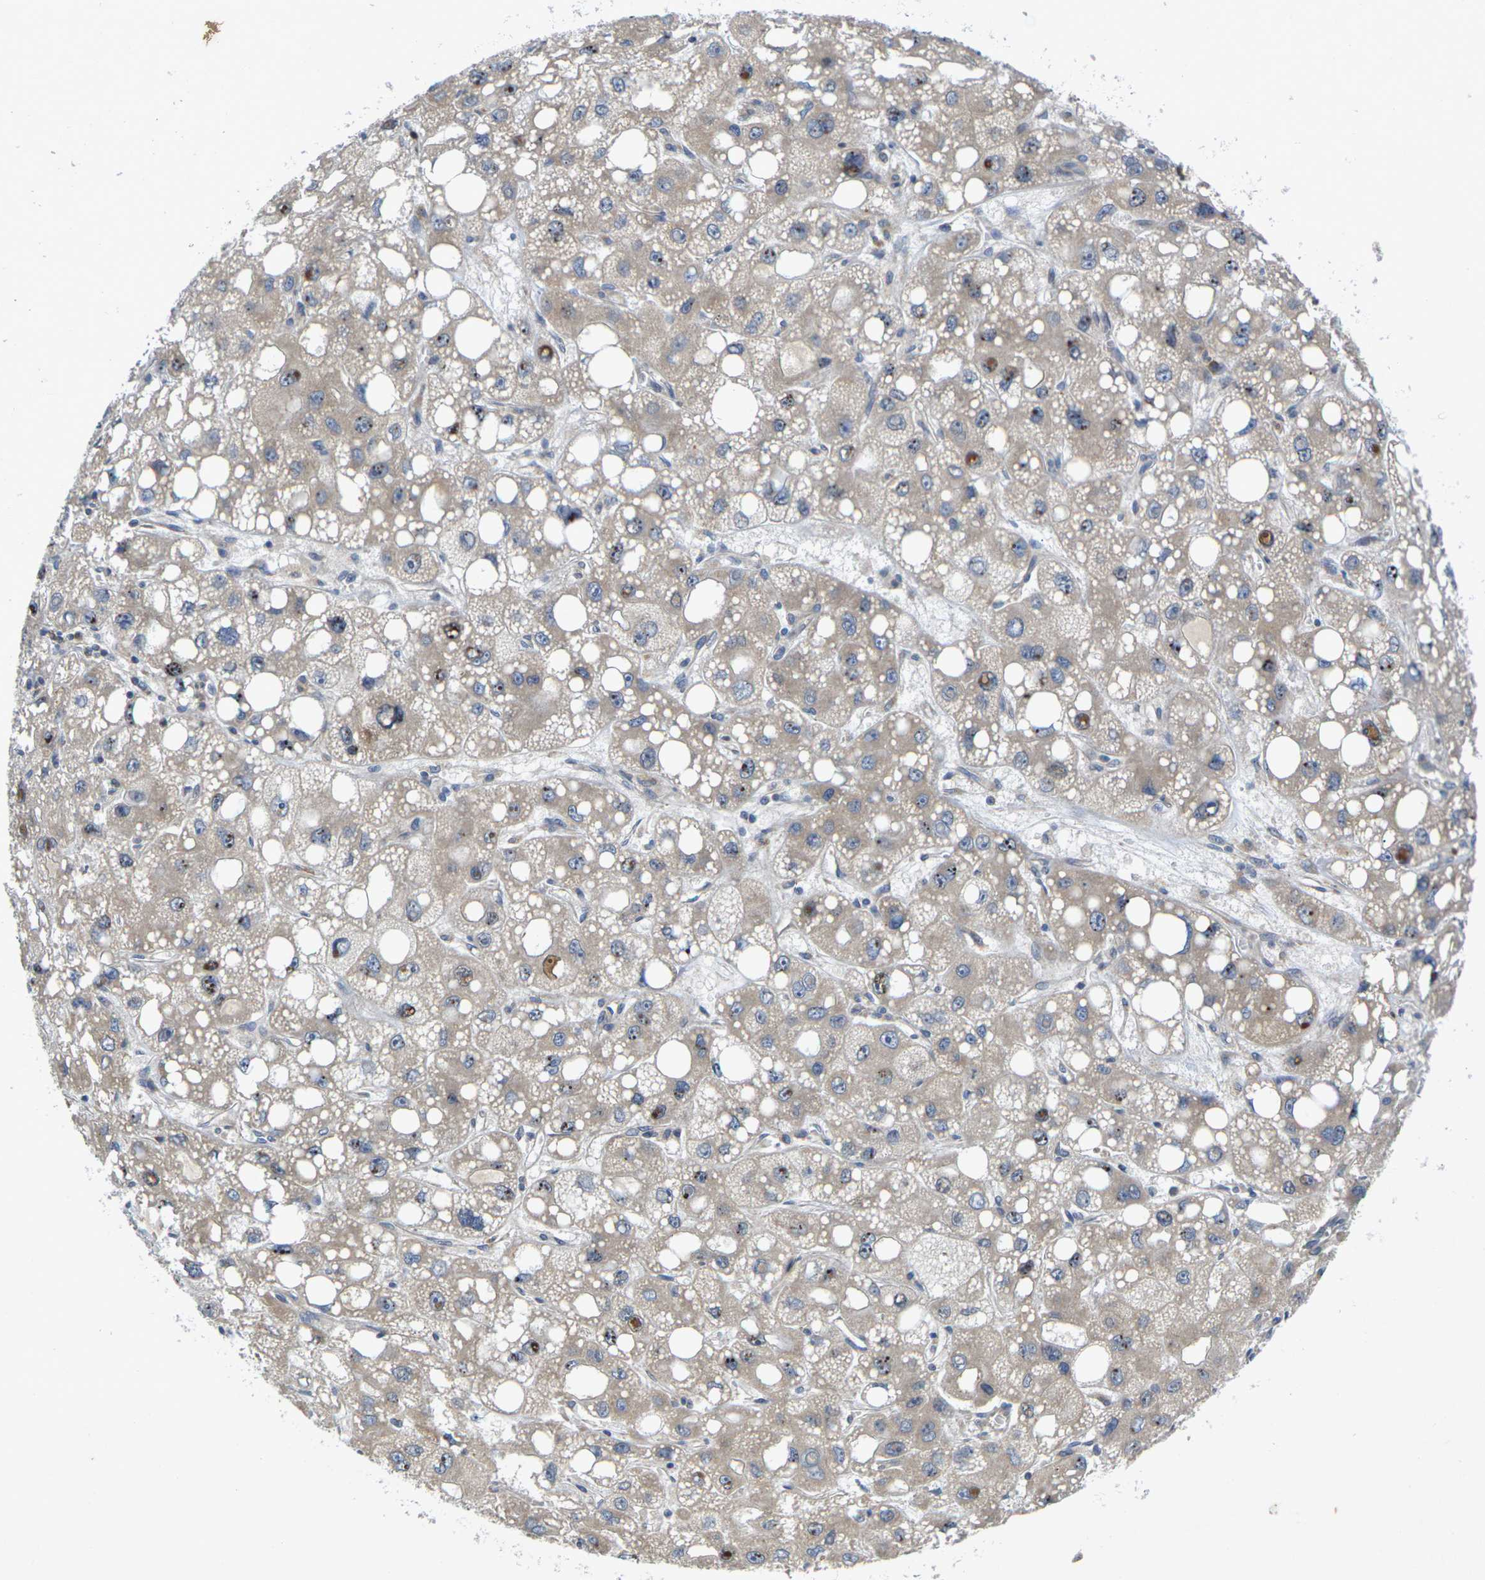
{"staining": {"intensity": "moderate", "quantity": "25%-75%", "location": "nuclear"}, "tissue": "liver cancer", "cell_type": "Tumor cells", "image_type": "cancer", "snomed": [{"axis": "morphology", "description": "Carcinoma, Hepatocellular, NOS"}, {"axis": "topography", "description": "Liver"}], "caption": "IHC of hepatocellular carcinoma (liver) reveals medium levels of moderate nuclear expression in approximately 25%-75% of tumor cells.", "gene": "KIF1B", "patient": {"sex": "male", "age": 55}}